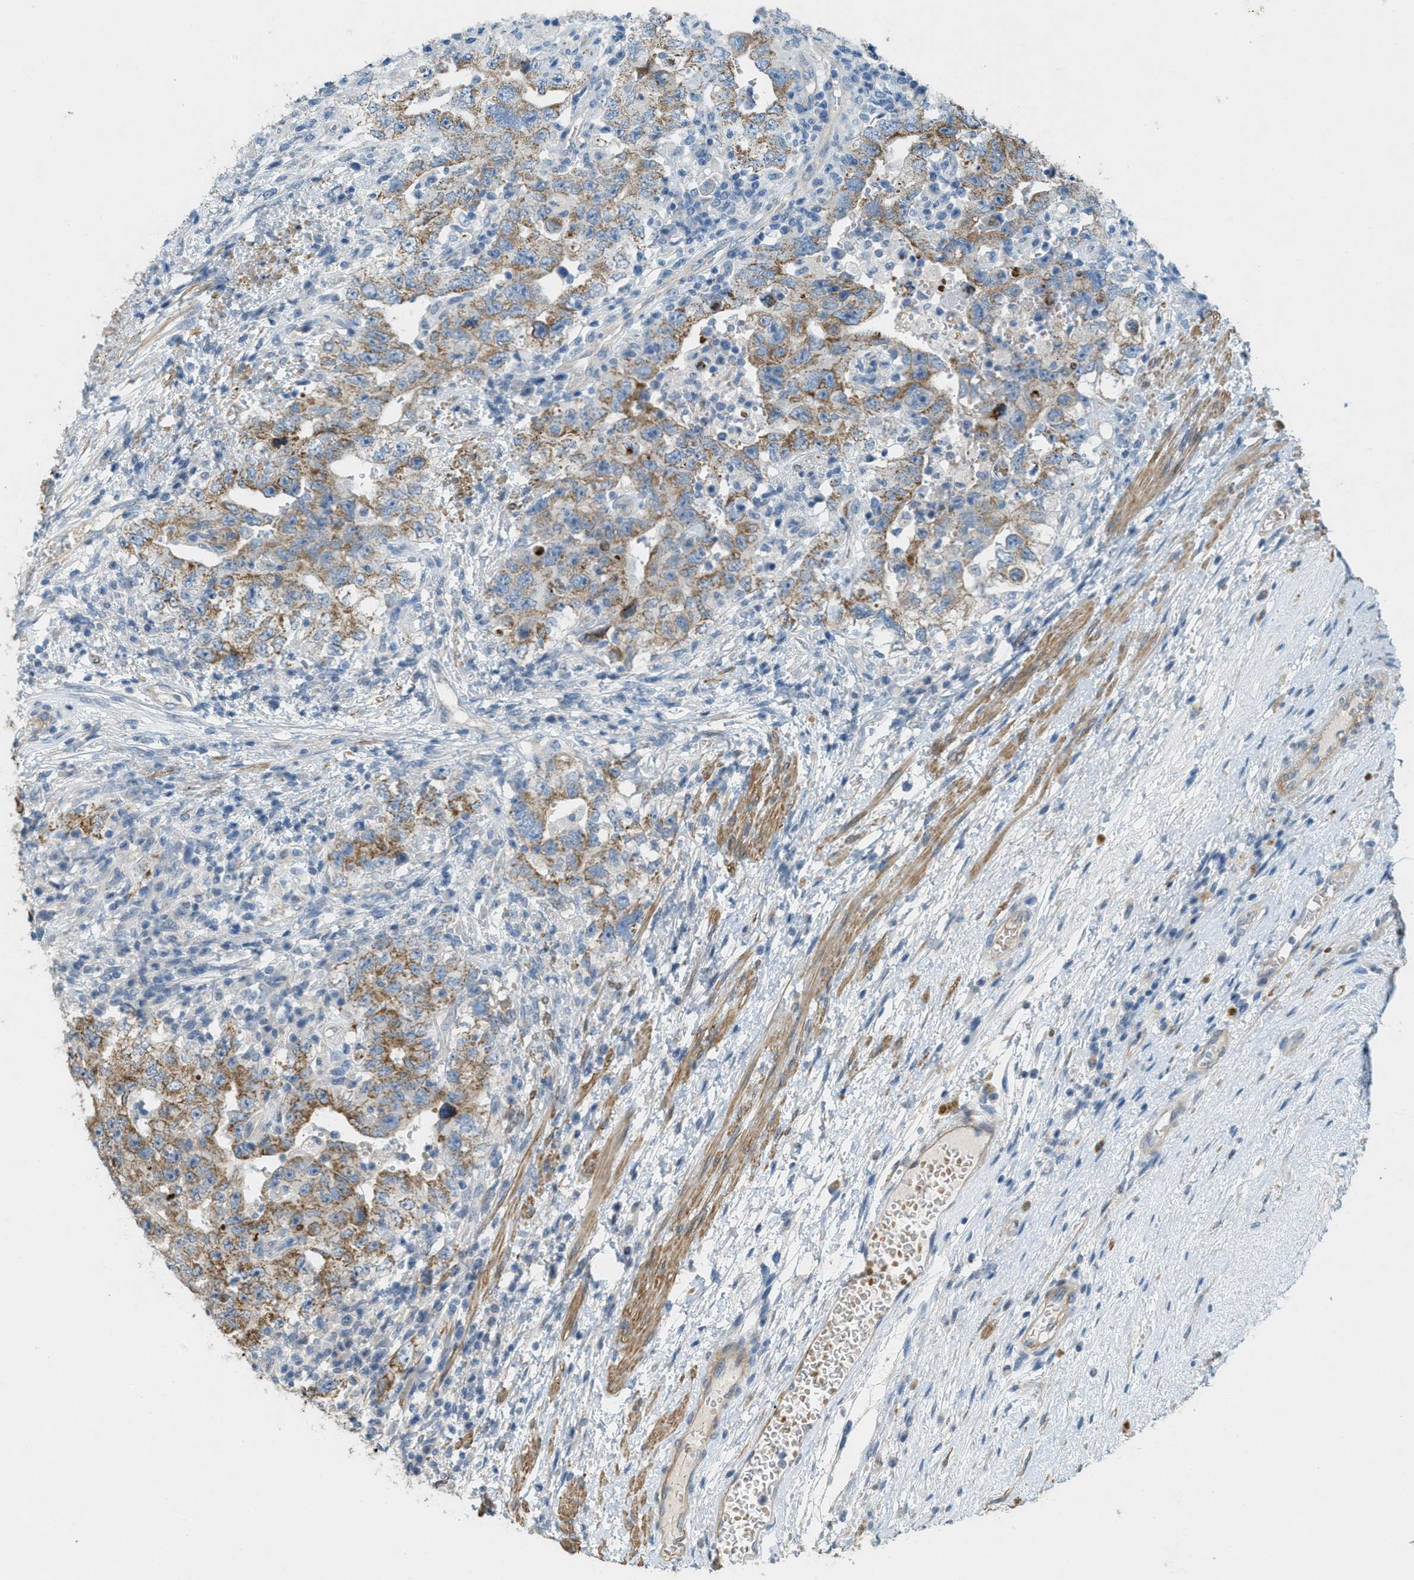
{"staining": {"intensity": "moderate", "quantity": ">75%", "location": "cytoplasmic/membranous"}, "tissue": "testis cancer", "cell_type": "Tumor cells", "image_type": "cancer", "snomed": [{"axis": "morphology", "description": "Carcinoma, Embryonal, NOS"}, {"axis": "topography", "description": "Testis"}], "caption": "The image demonstrates a brown stain indicating the presence of a protein in the cytoplasmic/membranous of tumor cells in testis cancer.", "gene": "MRS2", "patient": {"sex": "male", "age": 26}}